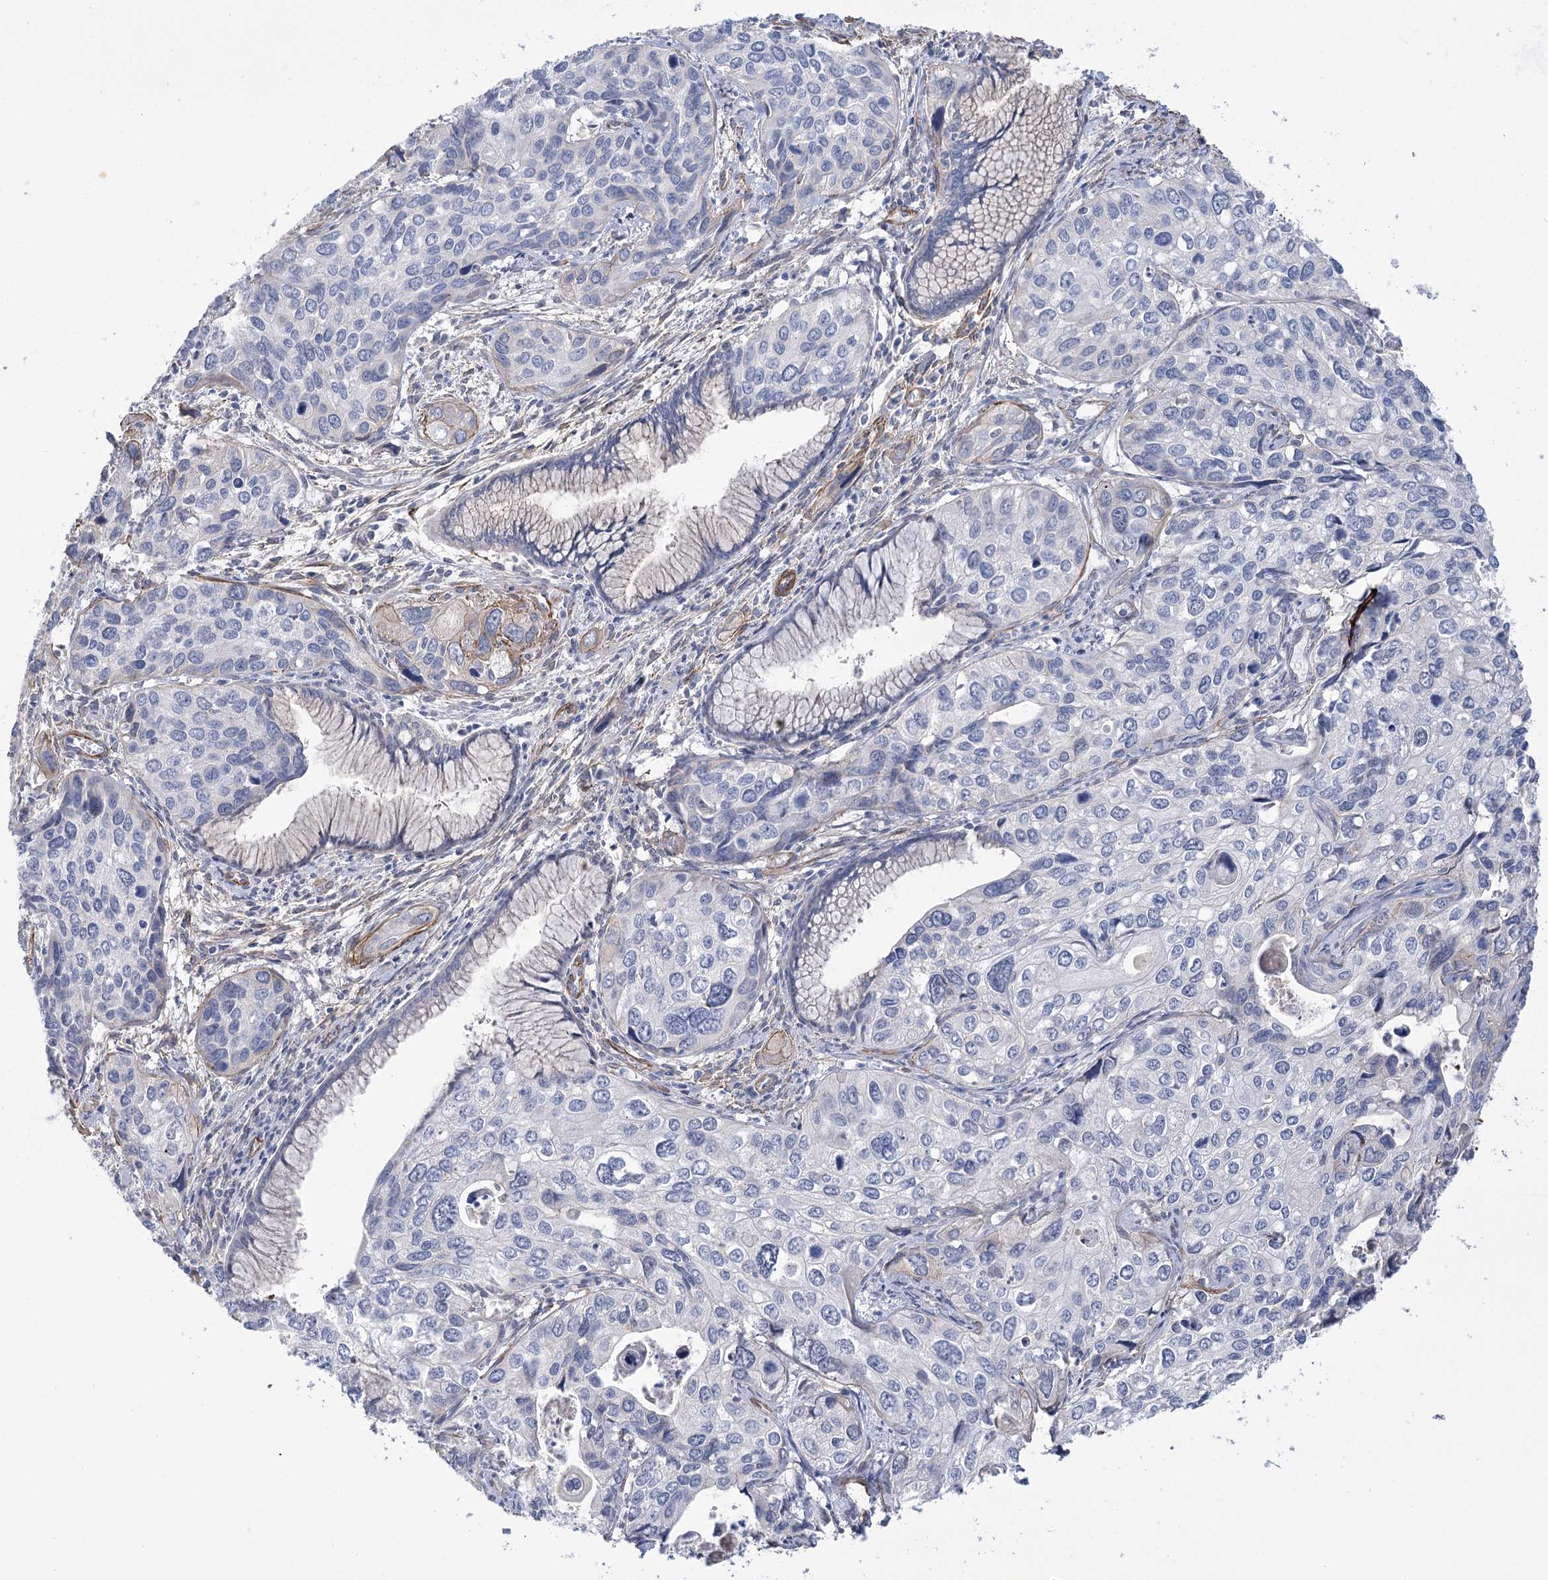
{"staining": {"intensity": "negative", "quantity": "none", "location": "none"}, "tissue": "cervical cancer", "cell_type": "Tumor cells", "image_type": "cancer", "snomed": [{"axis": "morphology", "description": "Squamous cell carcinoma, NOS"}, {"axis": "topography", "description": "Cervix"}], "caption": "Tumor cells show no significant protein staining in squamous cell carcinoma (cervical).", "gene": "WASHC3", "patient": {"sex": "female", "age": 55}}